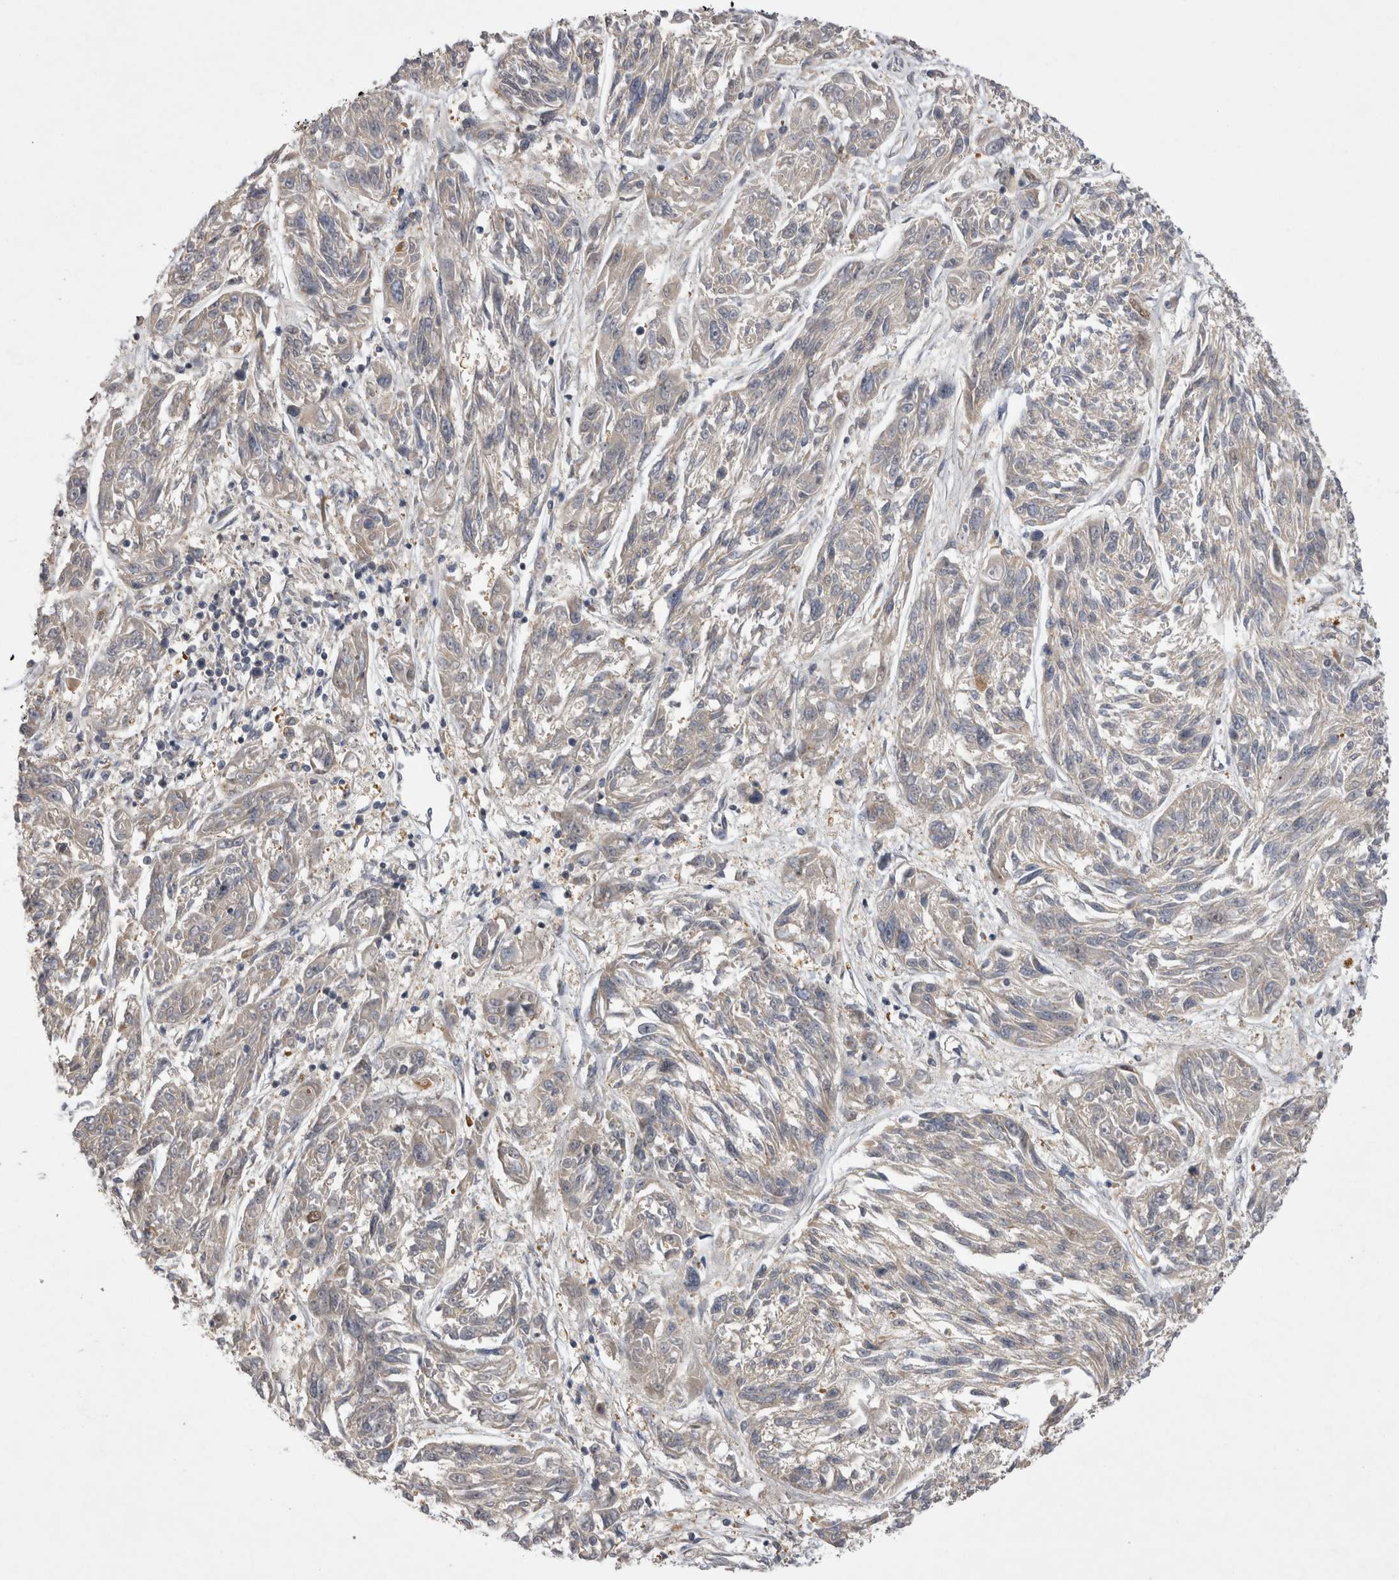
{"staining": {"intensity": "negative", "quantity": "none", "location": "none"}, "tissue": "melanoma", "cell_type": "Tumor cells", "image_type": "cancer", "snomed": [{"axis": "morphology", "description": "Malignant melanoma, NOS"}, {"axis": "topography", "description": "Skin"}], "caption": "High power microscopy histopathology image of an immunohistochemistry photomicrograph of melanoma, revealing no significant staining in tumor cells.", "gene": "TSPOAP1", "patient": {"sex": "male", "age": 53}}